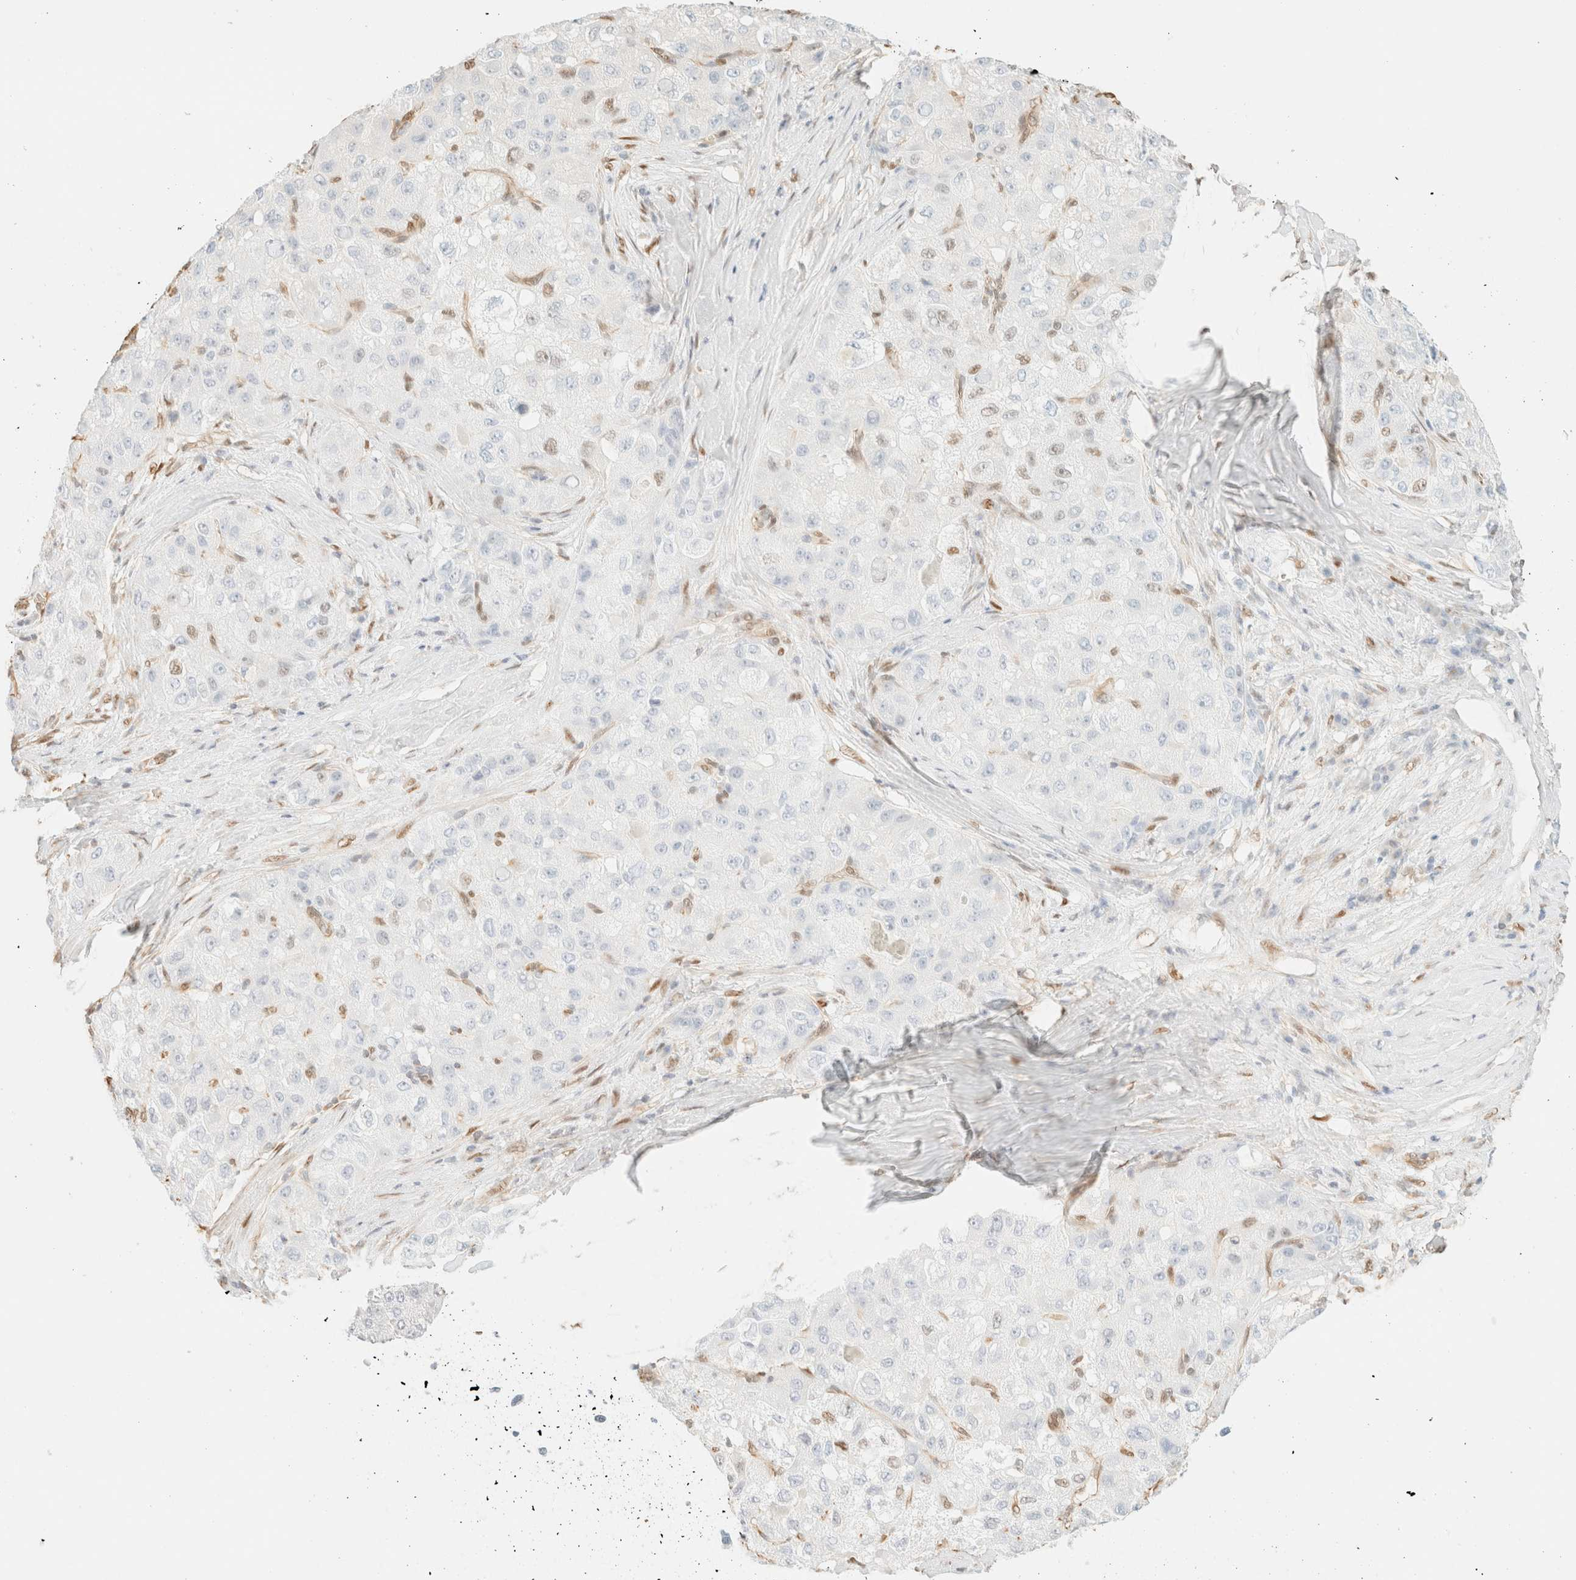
{"staining": {"intensity": "negative", "quantity": "none", "location": "none"}, "tissue": "liver cancer", "cell_type": "Tumor cells", "image_type": "cancer", "snomed": [{"axis": "morphology", "description": "Carcinoma, Hepatocellular, NOS"}, {"axis": "topography", "description": "Liver"}], "caption": "Immunohistochemical staining of liver cancer reveals no significant staining in tumor cells. (Stains: DAB immunohistochemistry with hematoxylin counter stain, Microscopy: brightfield microscopy at high magnification).", "gene": "ZSCAN18", "patient": {"sex": "male", "age": 80}}